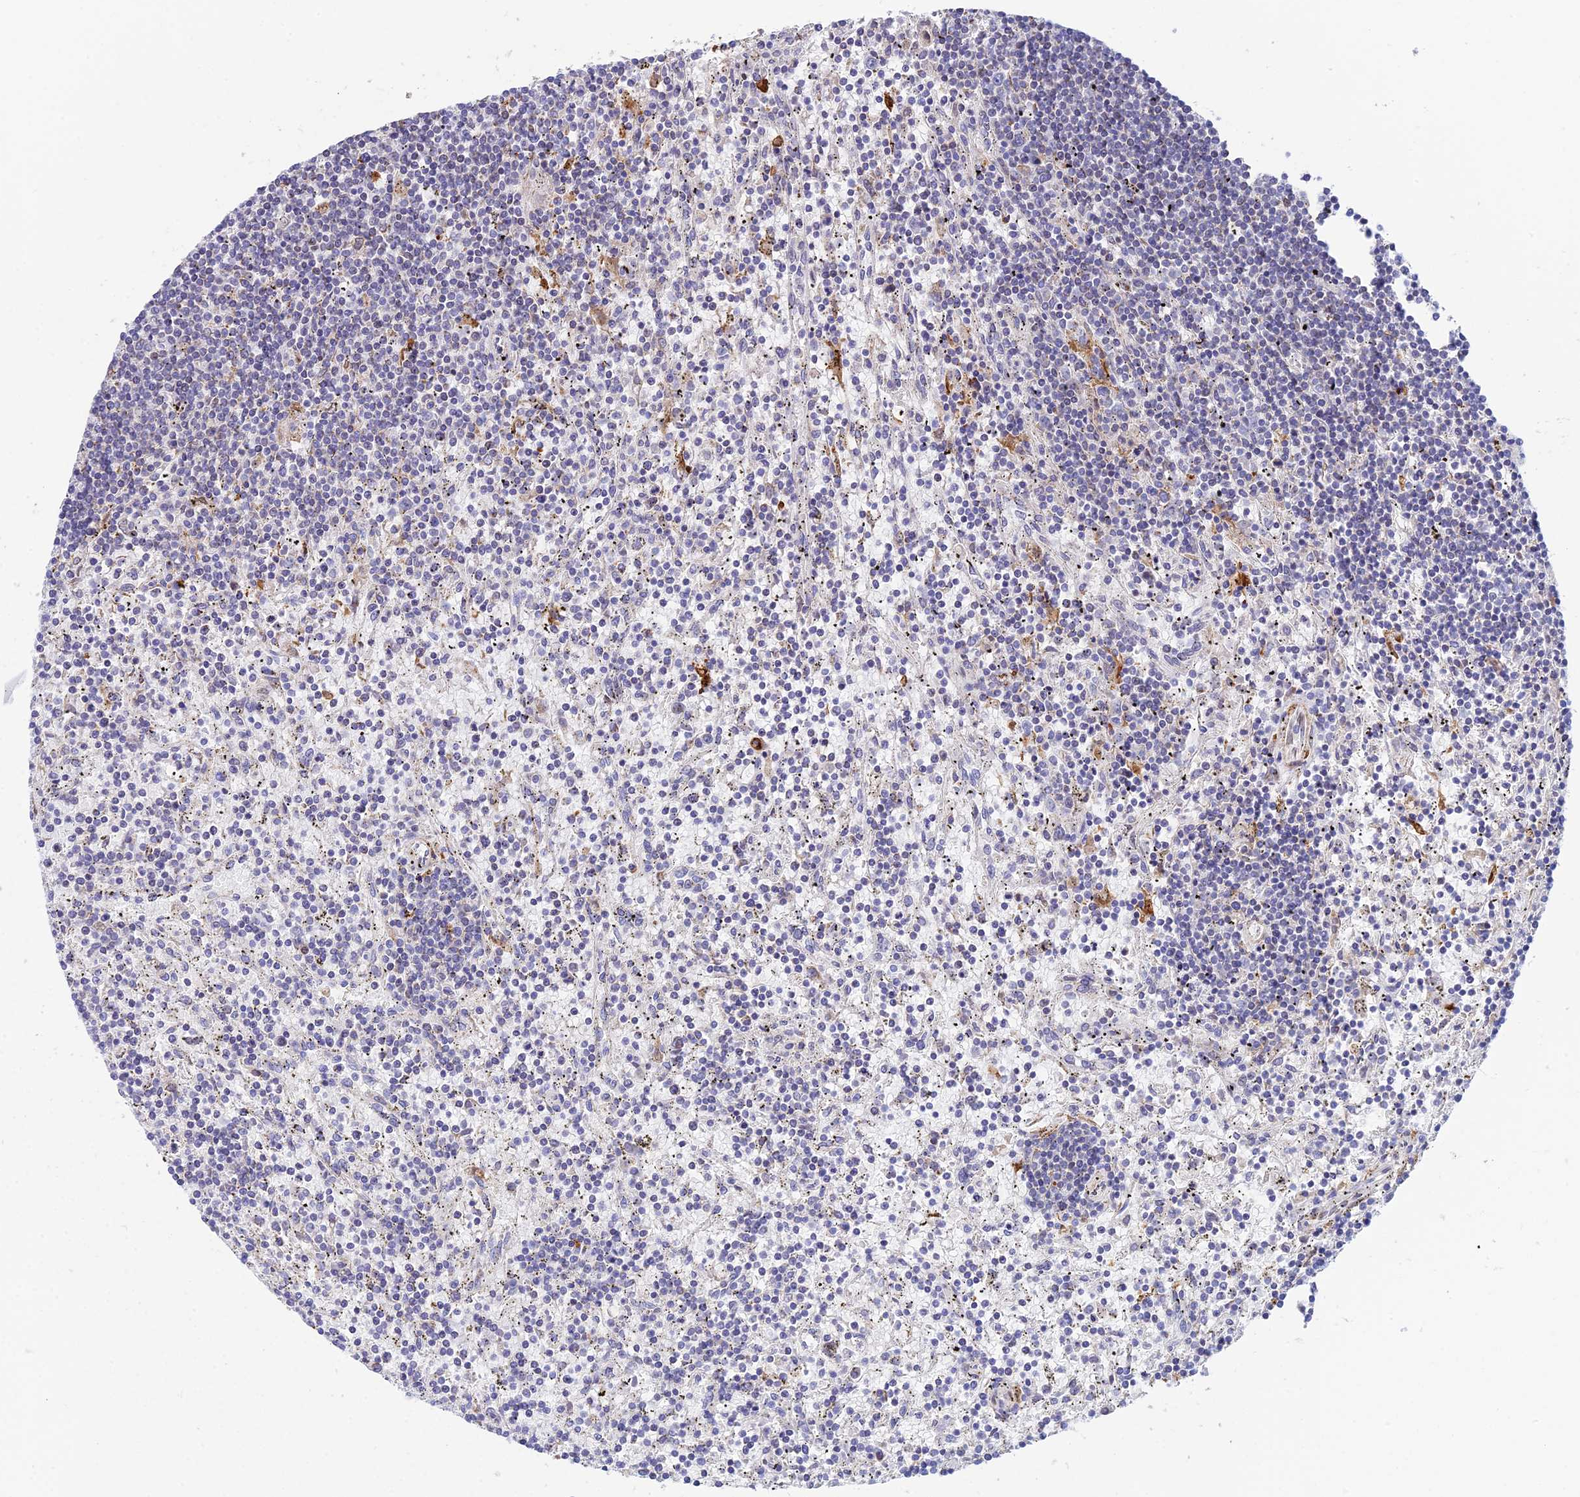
{"staining": {"intensity": "moderate", "quantity": ">75%", "location": "cytoplasmic/membranous"}, "tissue": "lymphoma", "cell_type": "Tumor cells", "image_type": "cancer", "snomed": [{"axis": "morphology", "description": "Malignant lymphoma, non-Hodgkin's type, Low grade"}, {"axis": "topography", "description": "Spleen"}], "caption": "A brown stain shows moderate cytoplasmic/membranous expression of a protein in human malignant lymphoma, non-Hodgkin's type (low-grade) tumor cells.", "gene": "CSPG4", "patient": {"sex": "male", "age": 76}}